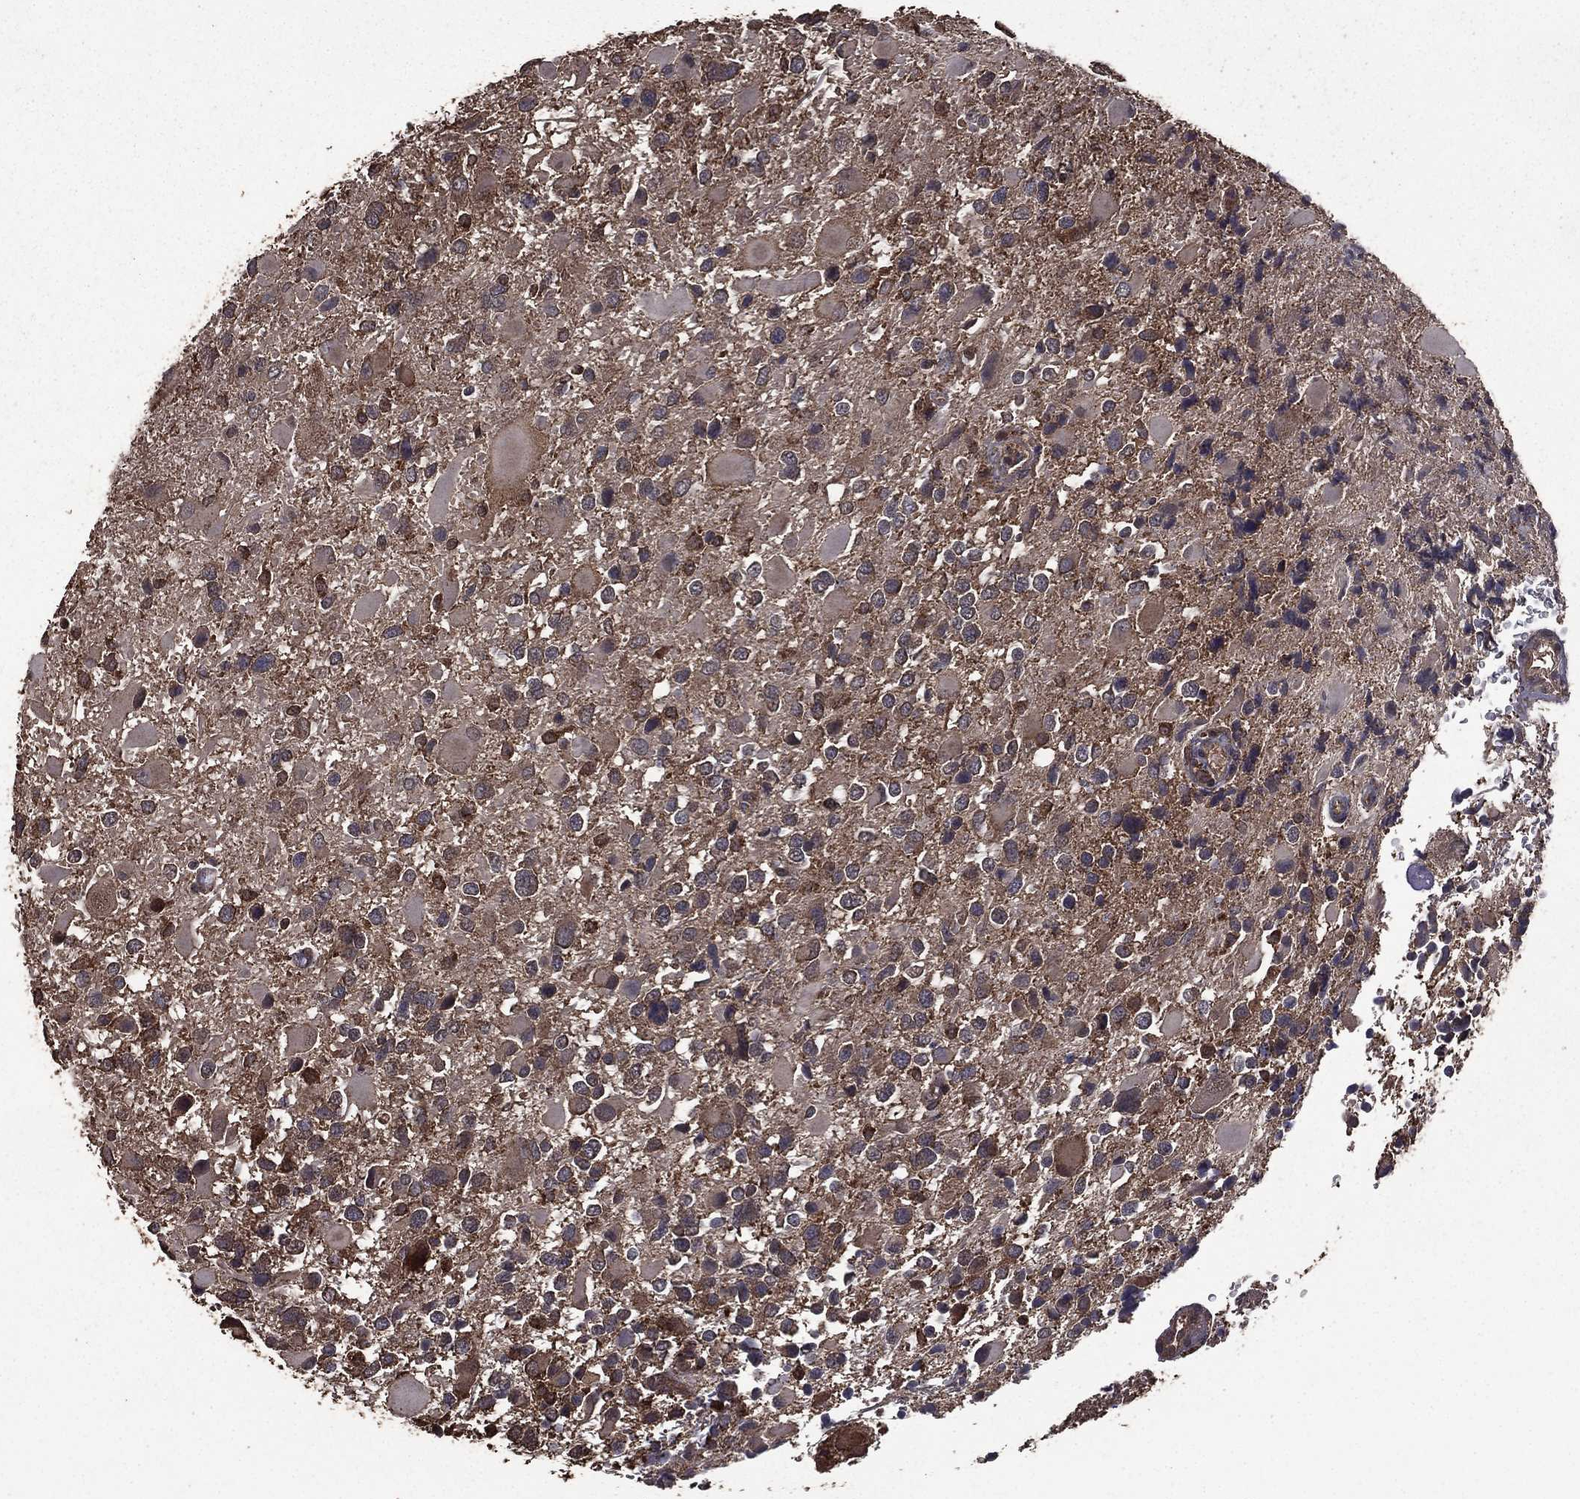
{"staining": {"intensity": "negative", "quantity": "none", "location": "none"}, "tissue": "glioma", "cell_type": "Tumor cells", "image_type": "cancer", "snomed": [{"axis": "morphology", "description": "Glioma, malignant, Low grade"}, {"axis": "topography", "description": "Brain"}], "caption": "A photomicrograph of human malignant glioma (low-grade) is negative for staining in tumor cells.", "gene": "BIRC6", "patient": {"sex": "female", "age": 32}}